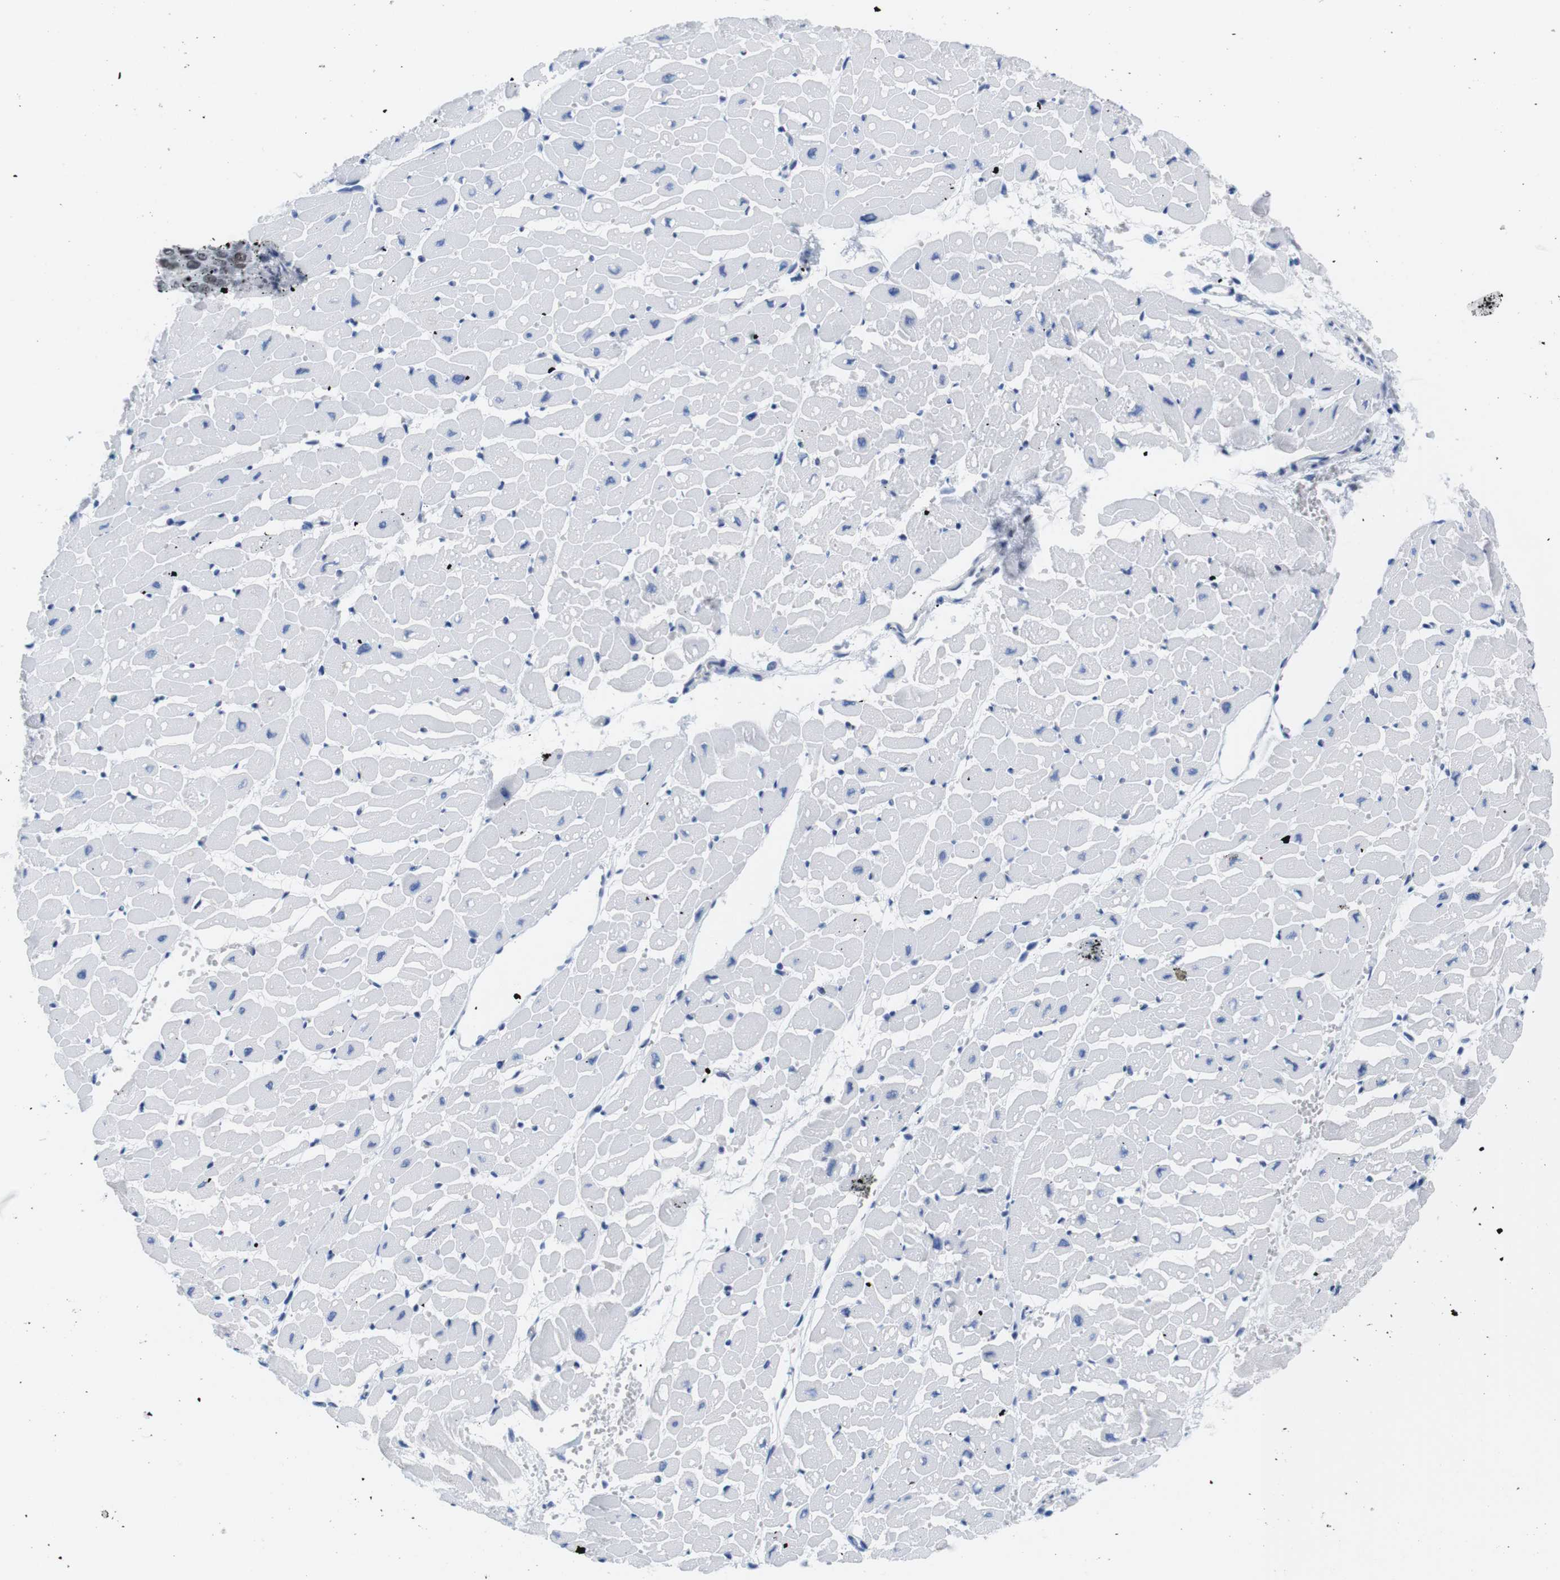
{"staining": {"intensity": "negative", "quantity": "none", "location": "none"}, "tissue": "heart muscle", "cell_type": "Cardiomyocytes", "image_type": "normal", "snomed": [{"axis": "morphology", "description": "Normal tissue, NOS"}, {"axis": "topography", "description": "Heart"}], "caption": "High magnification brightfield microscopy of normal heart muscle stained with DAB (brown) and counterstained with hematoxylin (blue): cardiomyocytes show no significant expression.", "gene": "IFI16", "patient": {"sex": "male", "age": 45}}